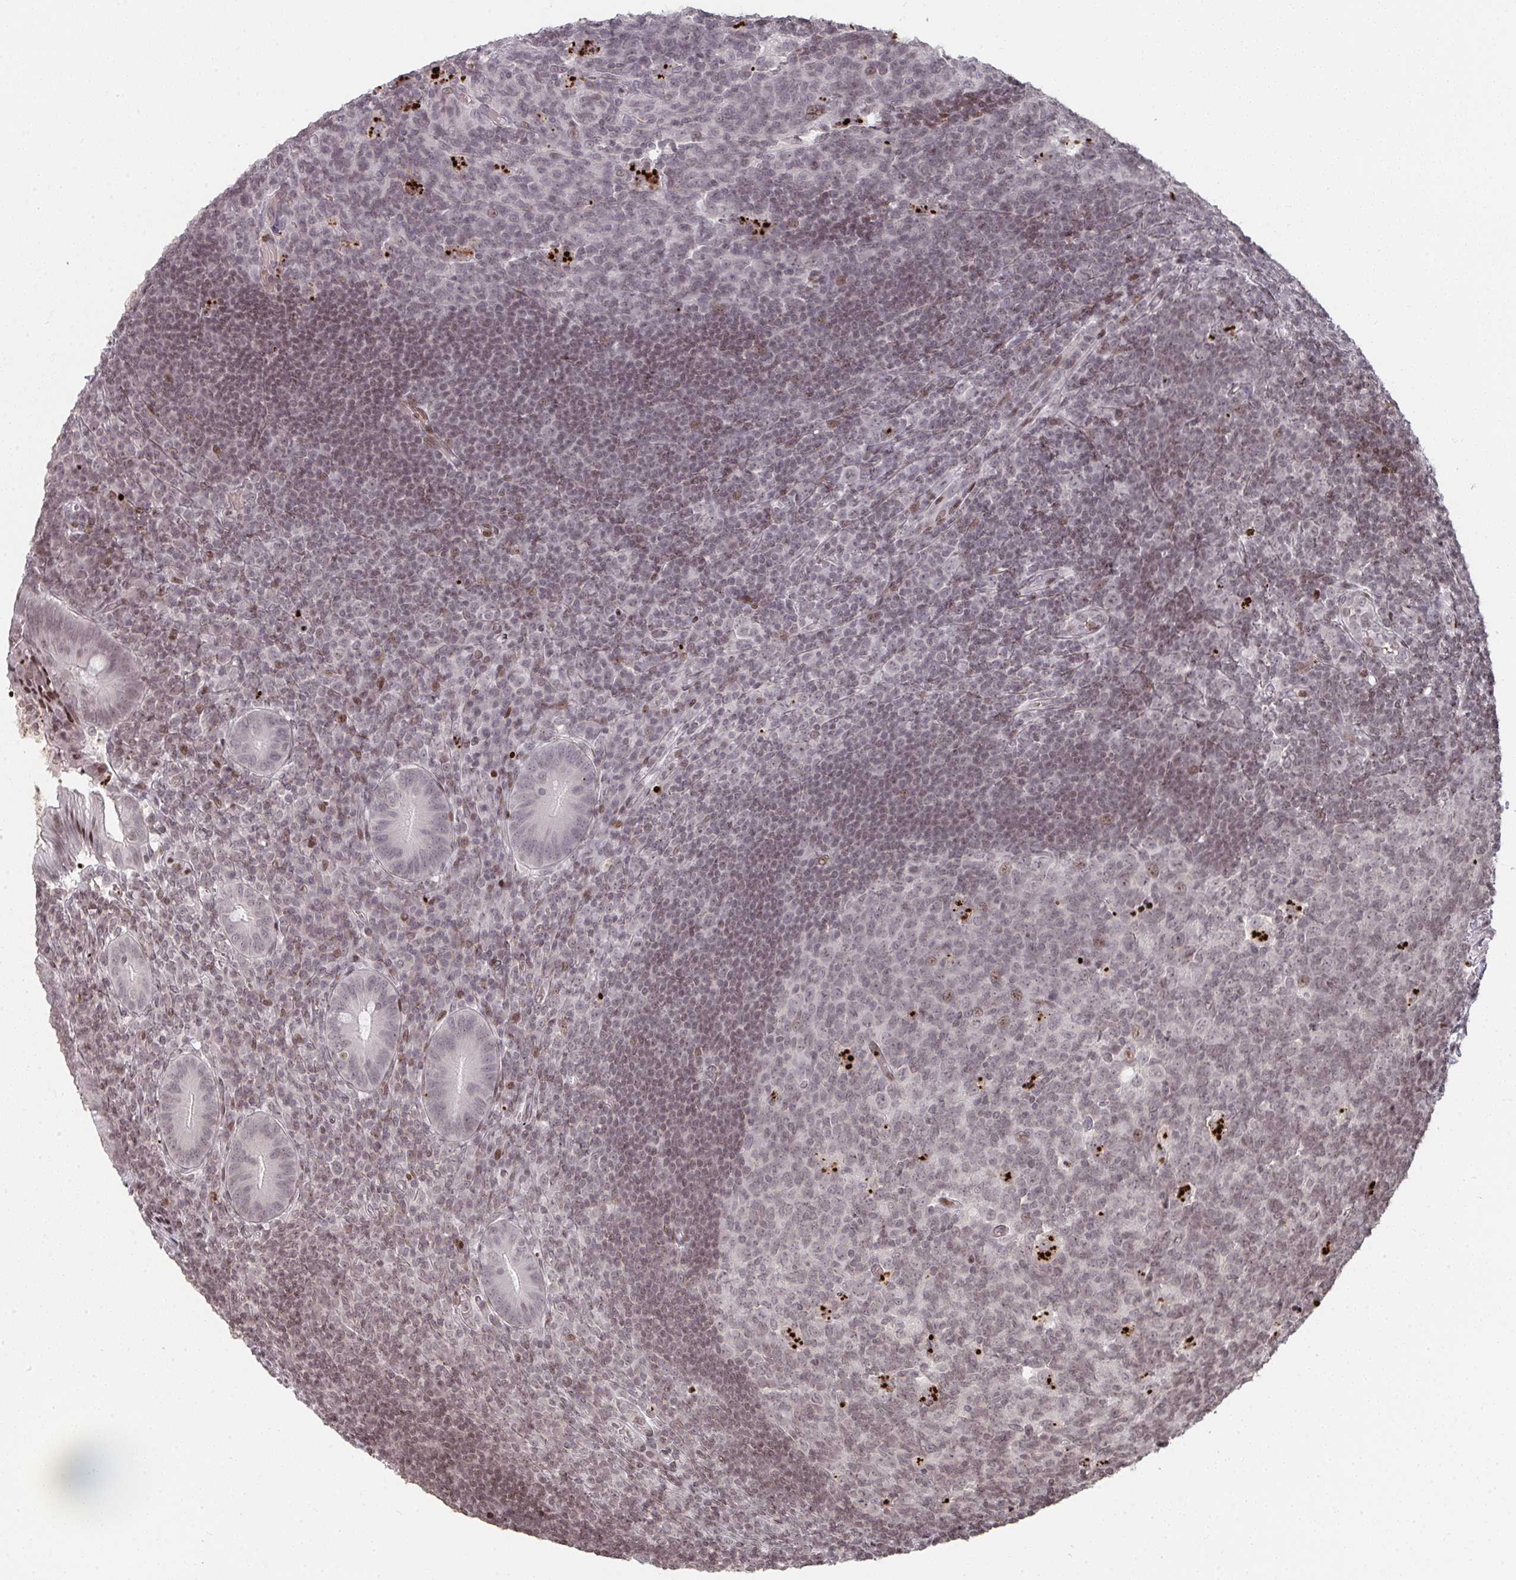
{"staining": {"intensity": "weak", "quantity": "<25%", "location": "nuclear"}, "tissue": "appendix", "cell_type": "Glandular cells", "image_type": "normal", "snomed": [{"axis": "morphology", "description": "Normal tissue, NOS"}, {"axis": "topography", "description": "Appendix"}], "caption": "Human appendix stained for a protein using immunohistochemistry (IHC) displays no positivity in glandular cells.", "gene": "NIP7", "patient": {"sex": "male", "age": 18}}